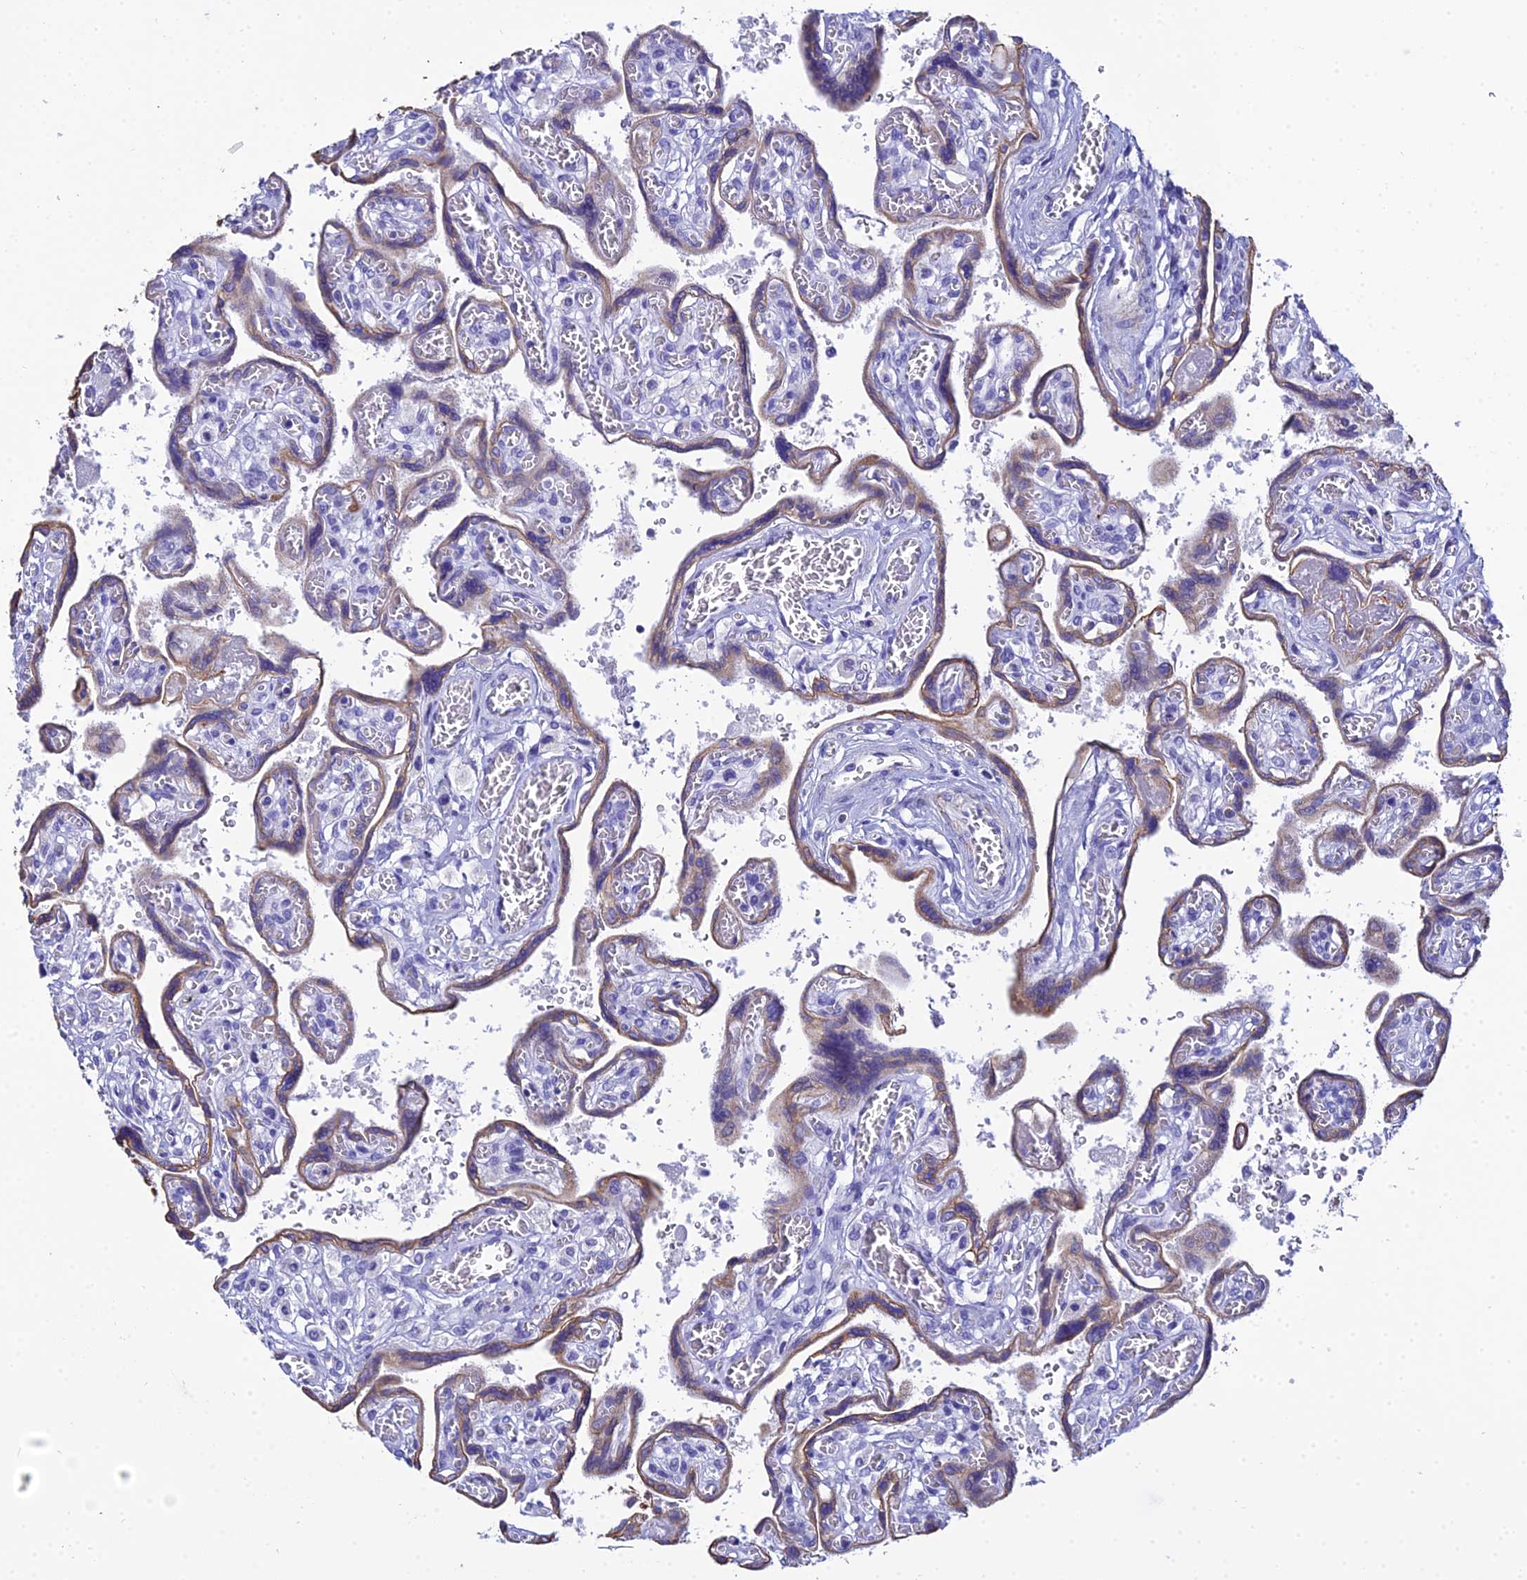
{"staining": {"intensity": "moderate", "quantity": ">75%", "location": "cytoplasmic/membranous"}, "tissue": "placenta", "cell_type": "Trophoblastic cells", "image_type": "normal", "snomed": [{"axis": "morphology", "description": "Normal tissue, NOS"}, {"axis": "topography", "description": "Placenta"}], "caption": "This photomicrograph shows immunohistochemistry staining of normal placenta, with medium moderate cytoplasmic/membranous positivity in approximately >75% of trophoblastic cells.", "gene": "ZXDA", "patient": {"sex": "female", "age": 39}}